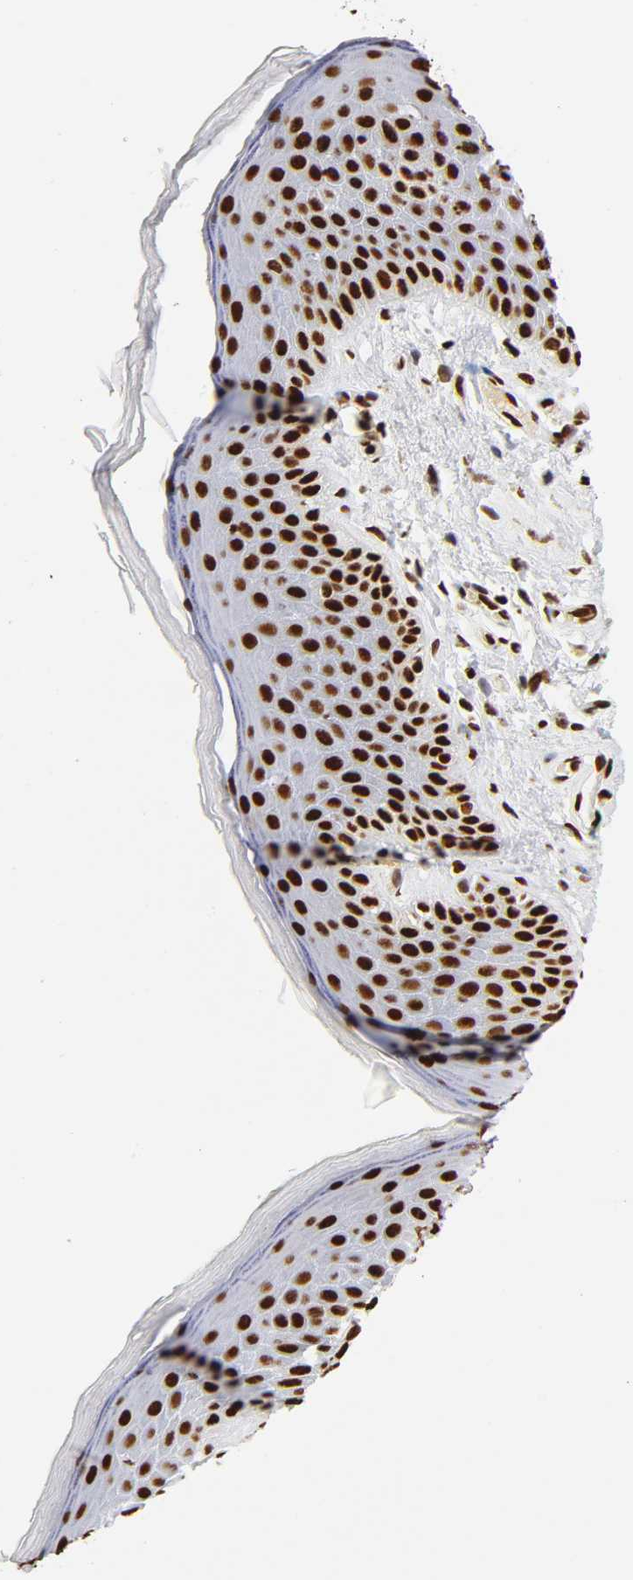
{"staining": {"intensity": "strong", "quantity": ">75%", "location": "nuclear"}, "tissue": "skin", "cell_type": "Epidermal cells", "image_type": "normal", "snomed": [{"axis": "morphology", "description": "Normal tissue, NOS"}, {"axis": "topography", "description": "Anal"}], "caption": "High-power microscopy captured an IHC image of normal skin, revealing strong nuclear staining in about >75% of epidermal cells. Nuclei are stained in blue.", "gene": "XRCC6", "patient": {"sex": "male", "age": 74}}